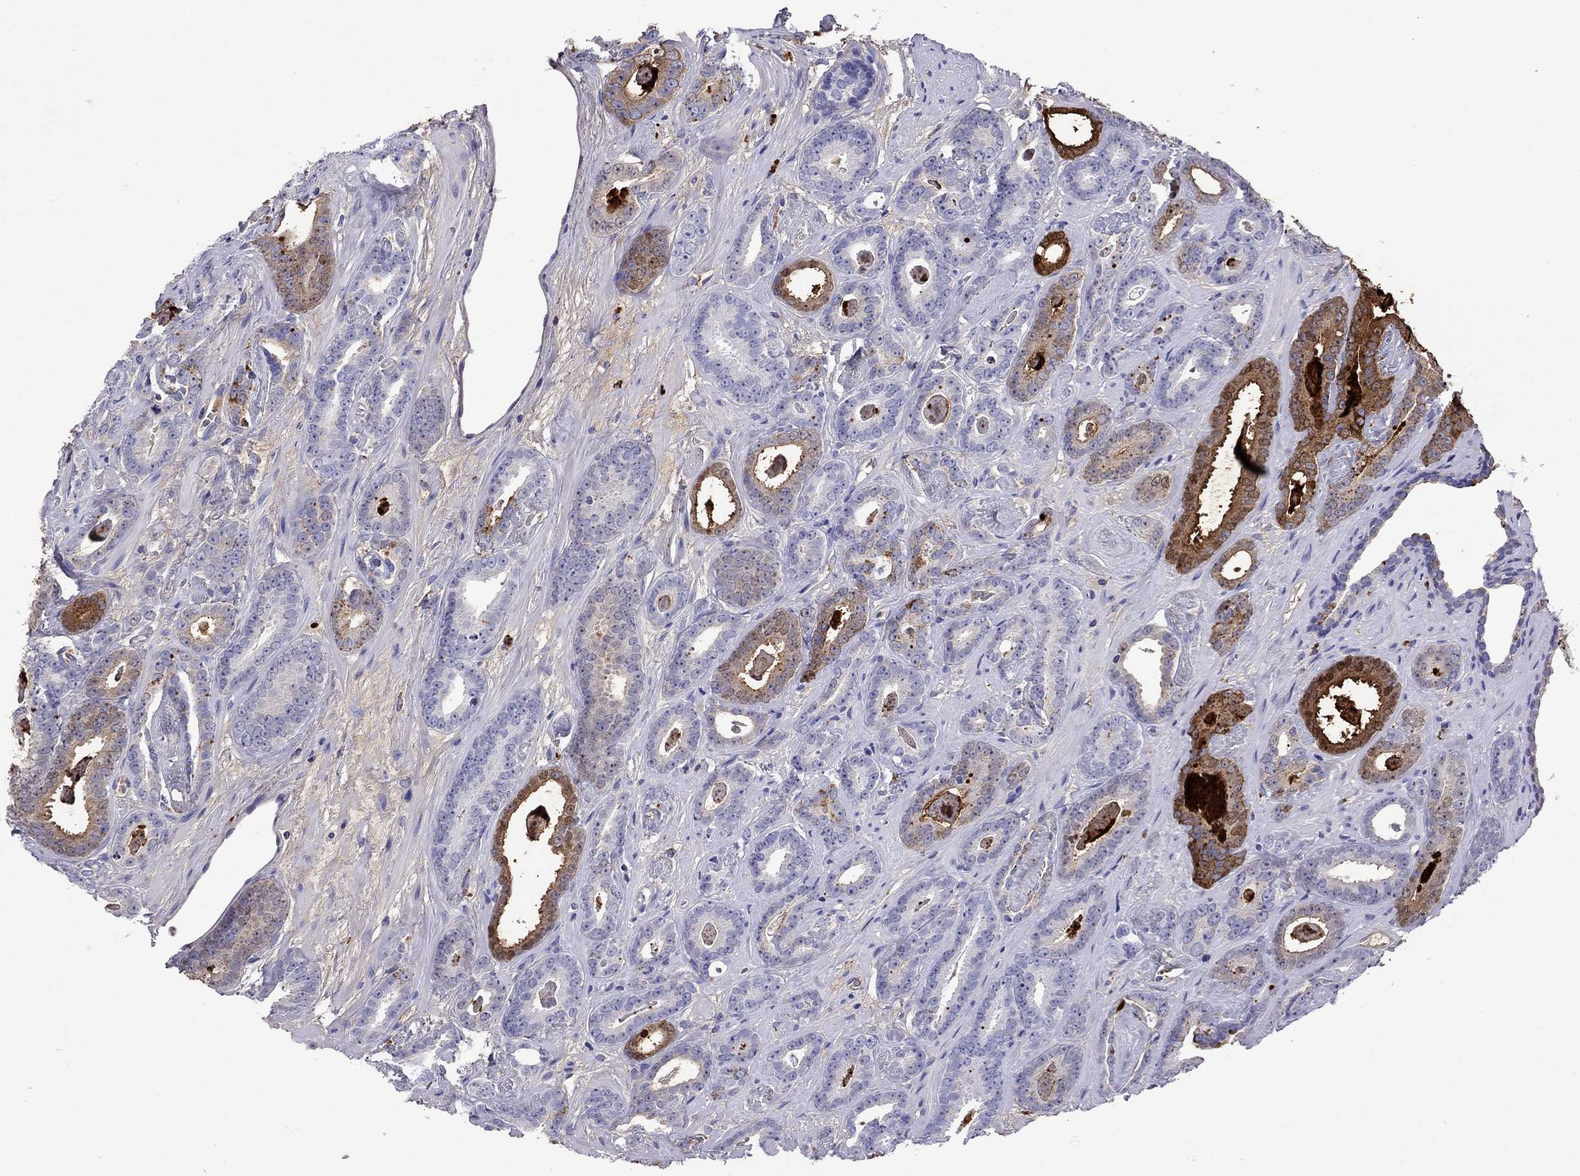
{"staining": {"intensity": "strong", "quantity": "<25%", "location": "cytoplasmic/membranous"}, "tissue": "prostate cancer", "cell_type": "Tumor cells", "image_type": "cancer", "snomed": [{"axis": "morphology", "description": "Adenocarcinoma, Medium grade"}, {"axis": "topography", "description": "Prostate and seminal vesicle, NOS"}, {"axis": "topography", "description": "Prostate"}], "caption": "Approximately <25% of tumor cells in human adenocarcinoma (medium-grade) (prostate) reveal strong cytoplasmic/membranous protein staining as visualized by brown immunohistochemical staining.", "gene": "SERPINA3", "patient": {"sex": "male", "age": 54}}